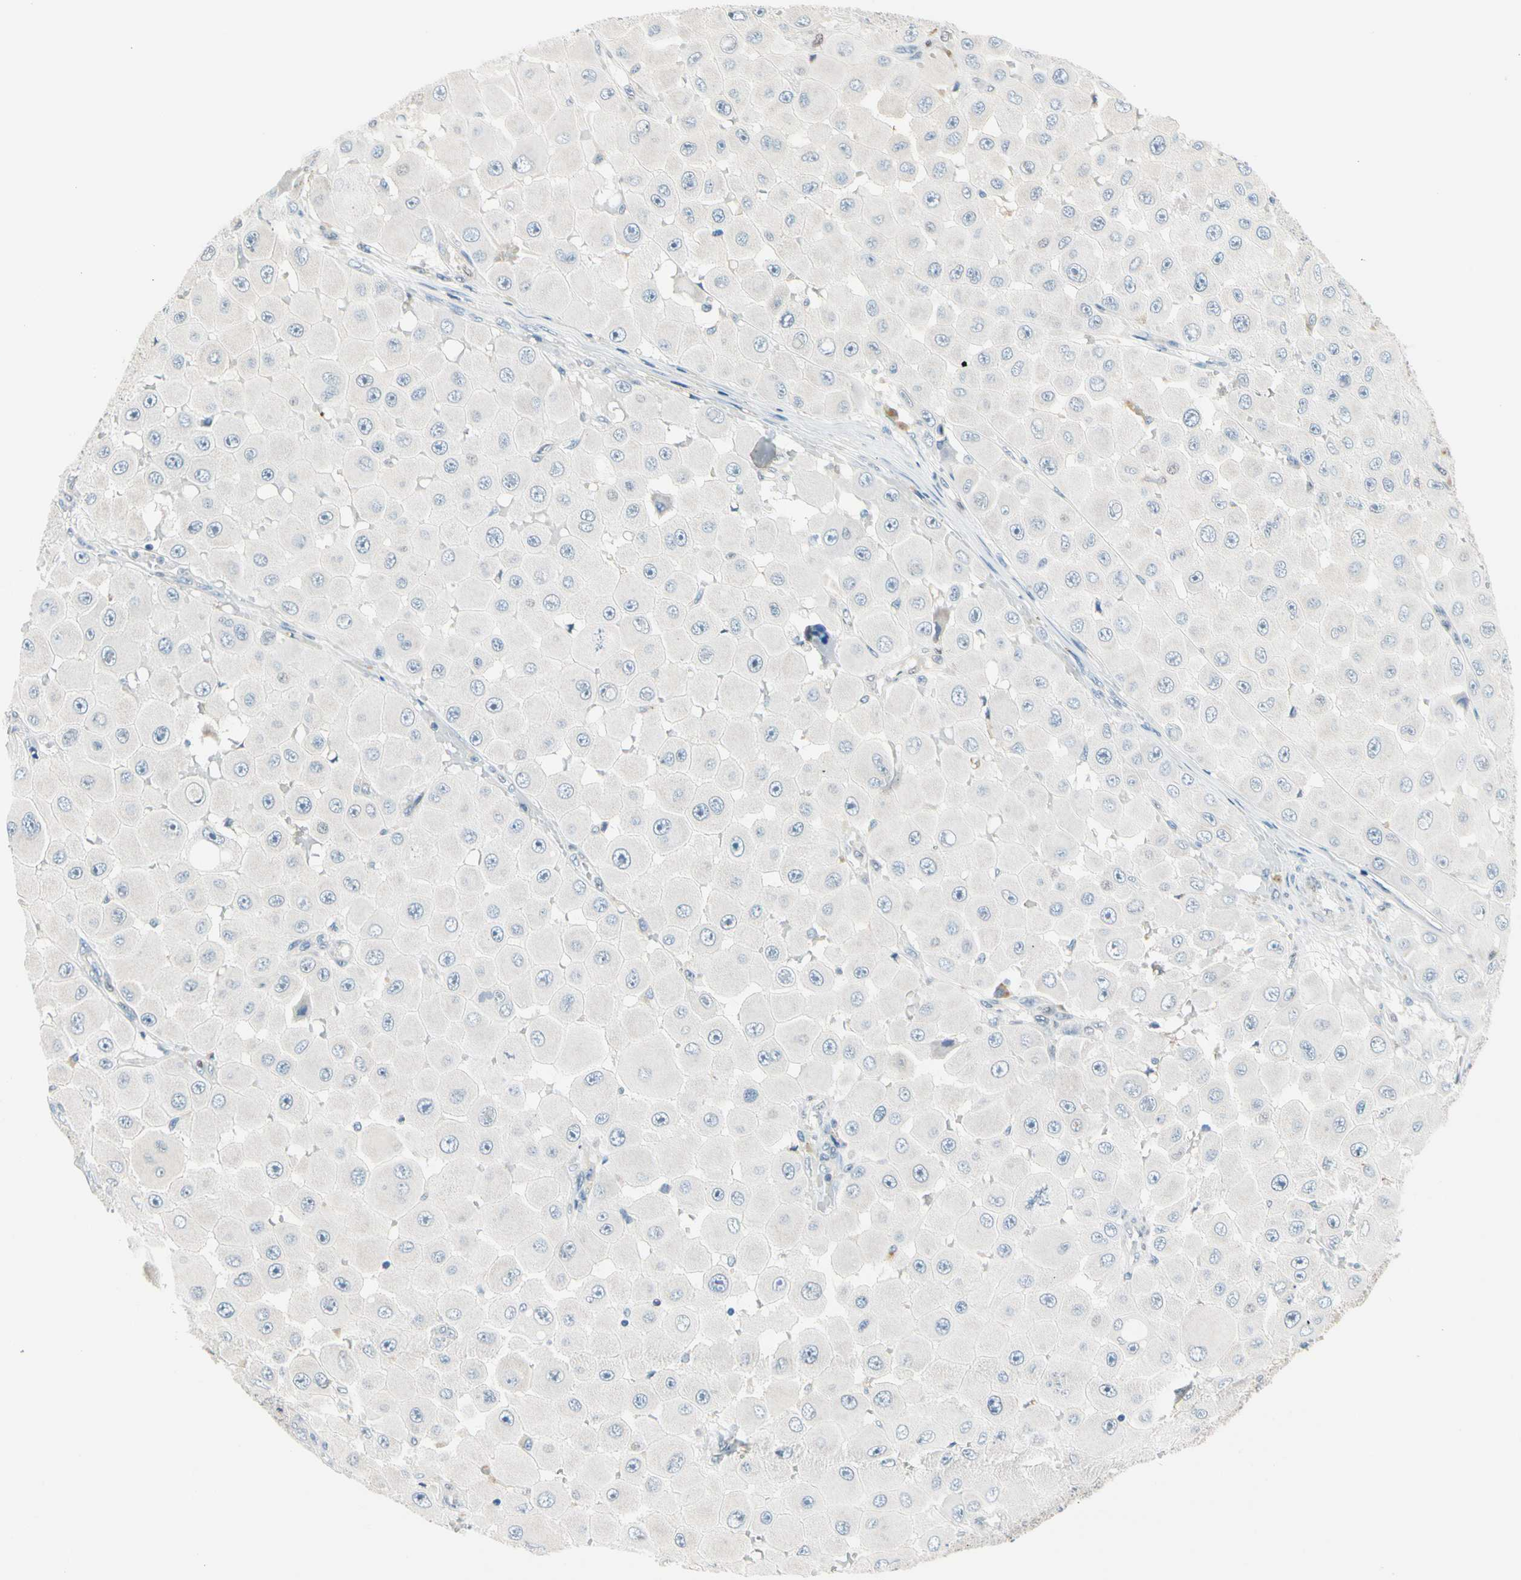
{"staining": {"intensity": "negative", "quantity": "none", "location": "none"}, "tissue": "melanoma", "cell_type": "Tumor cells", "image_type": "cancer", "snomed": [{"axis": "morphology", "description": "Malignant melanoma, NOS"}, {"axis": "topography", "description": "Skin"}], "caption": "DAB immunohistochemical staining of malignant melanoma reveals no significant staining in tumor cells.", "gene": "CFAP36", "patient": {"sex": "female", "age": 81}}